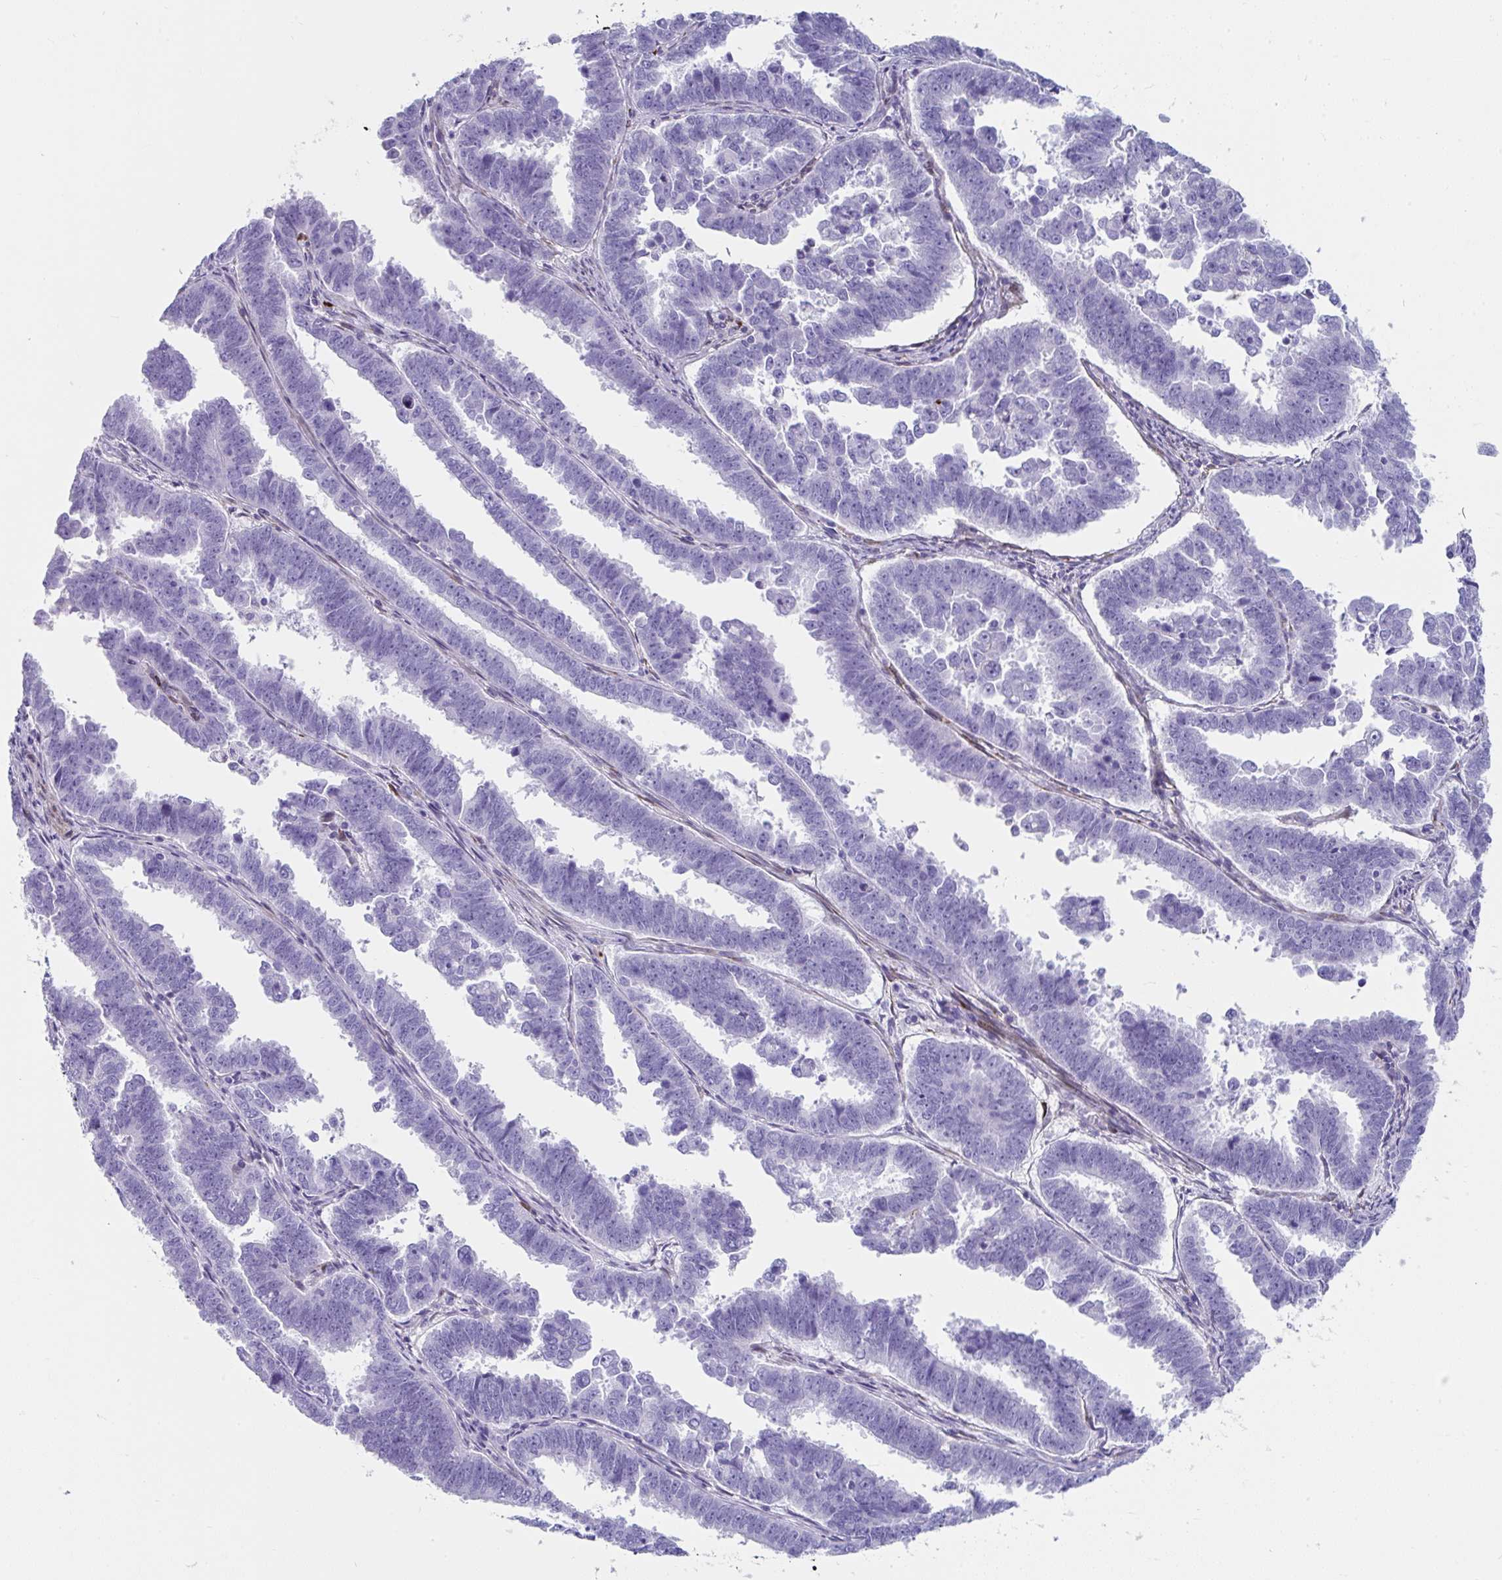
{"staining": {"intensity": "negative", "quantity": "none", "location": "none"}, "tissue": "endometrial cancer", "cell_type": "Tumor cells", "image_type": "cancer", "snomed": [{"axis": "morphology", "description": "Adenocarcinoma, NOS"}, {"axis": "topography", "description": "Endometrium"}], "caption": "Endometrial cancer (adenocarcinoma) was stained to show a protein in brown. There is no significant positivity in tumor cells. Brightfield microscopy of IHC stained with DAB (brown) and hematoxylin (blue), captured at high magnification.", "gene": "GRXCR2", "patient": {"sex": "female", "age": 75}}